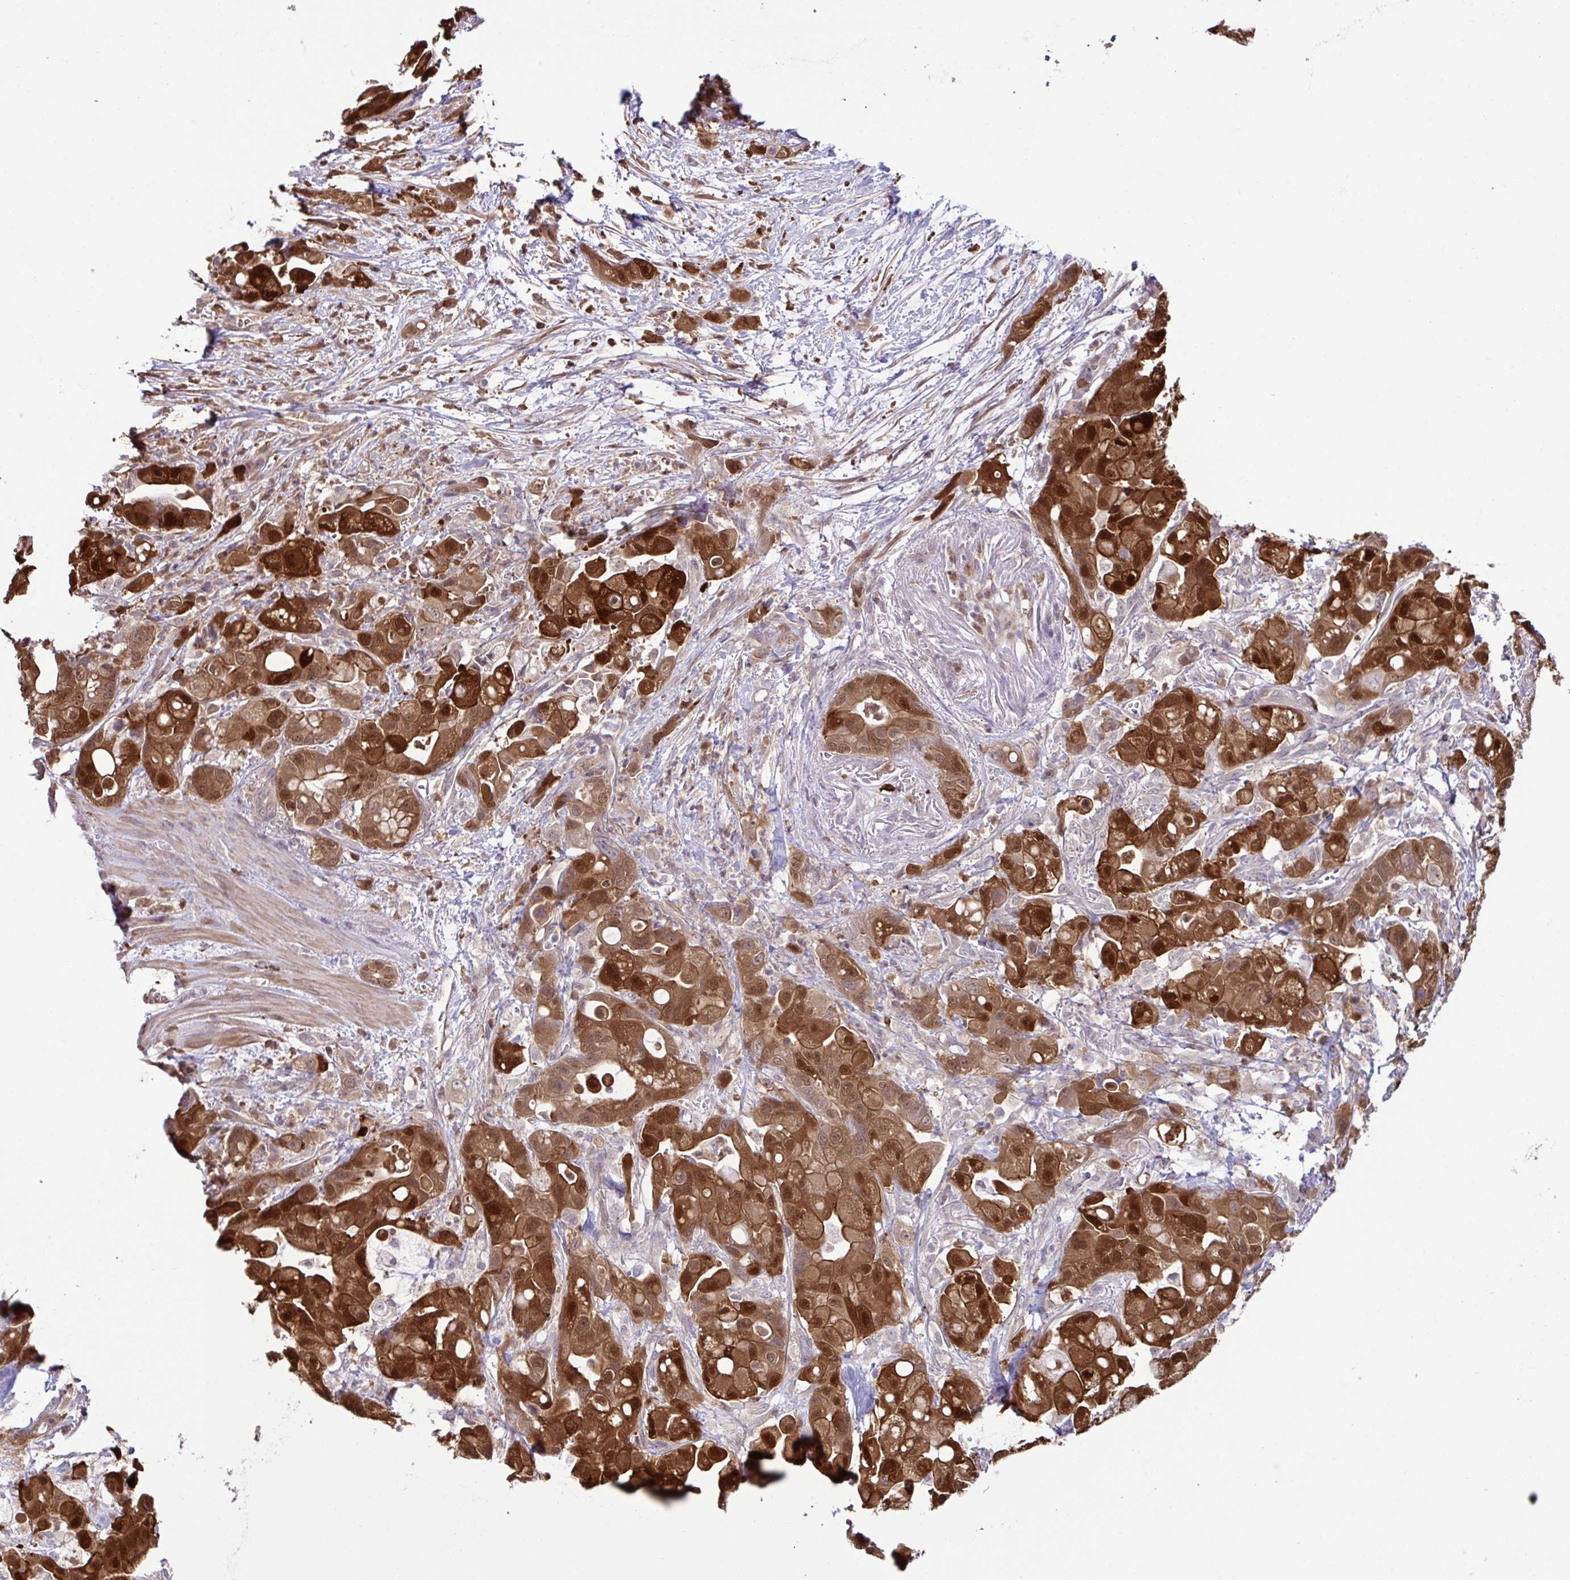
{"staining": {"intensity": "strong", "quantity": ">75%", "location": "cytoplasmic/membranous,nuclear"}, "tissue": "pancreatic cancer", "cell_type": "Tumor cells", "image_type": "cancer", "snomed": [{"axis": "morphology", "description": "Adenocarcinoma, NOS"}, {"axis": "topography", "description": "Pancreas"}], "caption": "A brown stain shows strong cytoplasmic/membranous and nuclear expression of a protein in pancreatic cancer tumor cells.", "gene": "CMPK1", "patient": {"sex": "male", "age": 68}}